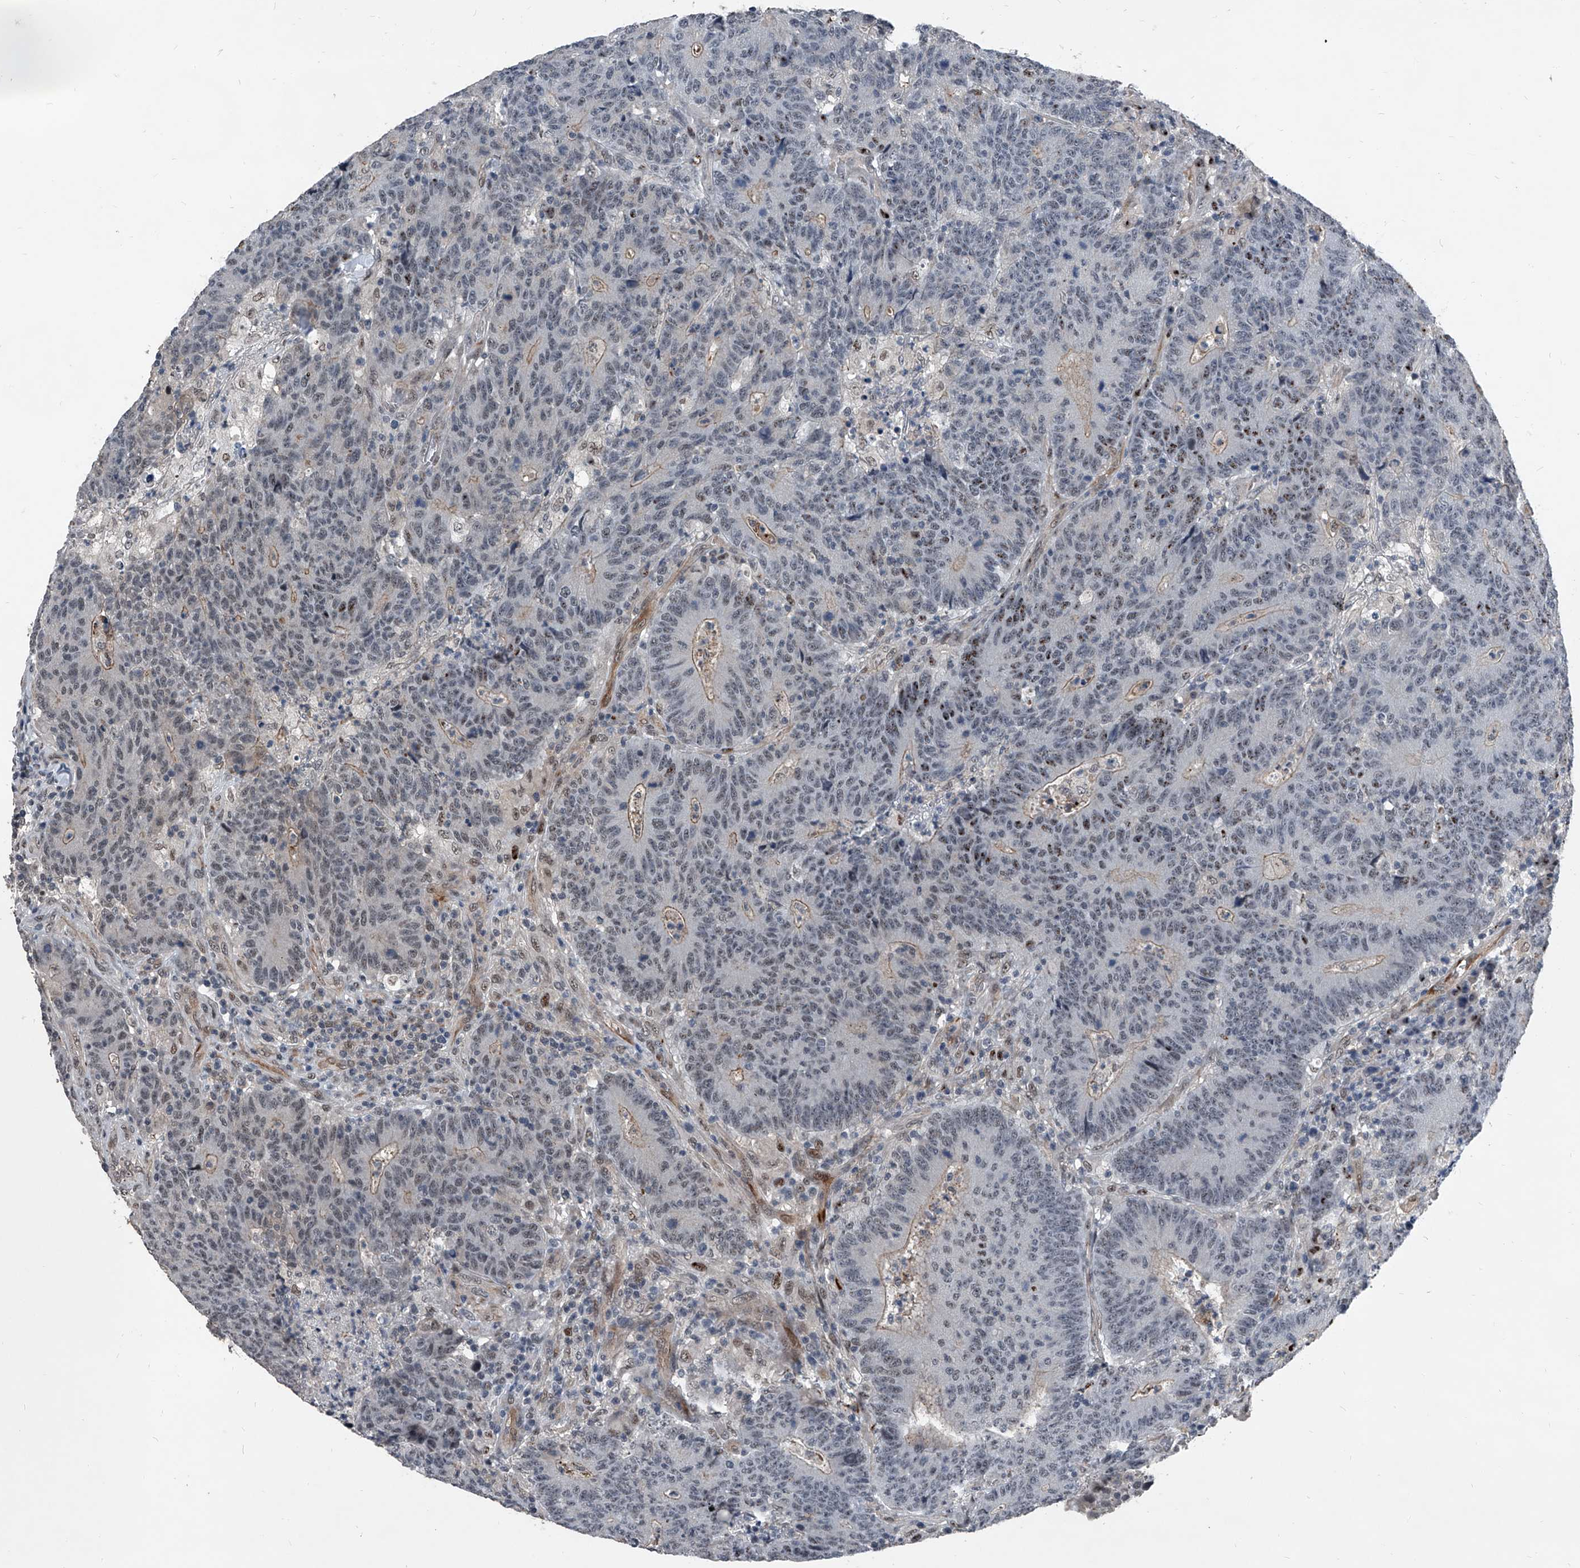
{"staining": {"intensity": "moderate", "quantity": "<25%", "location": "nuclear"}, "tissue": "colorectal cancer", "cell_type": "Tumor cells", "image_type": "cancer", "snomed": [{"axis": "morphology", "description": "Normal tissue, NOS"}, {"axis": "morphology", "description": "Adenocarcinoma, NOS"}, {"axis": "topography", "description": "Colon"}], "caption": "Immunohistochemical staining of colorectal cancer (adenocarcinoma) exhibits low levels of moderate nuclear staining in about <25% of tumor cells. (DAB IHC with brightfield microscopy, high magnification).", "gene": "MEN1", "patient": {"sex": "female", "age": 75}}